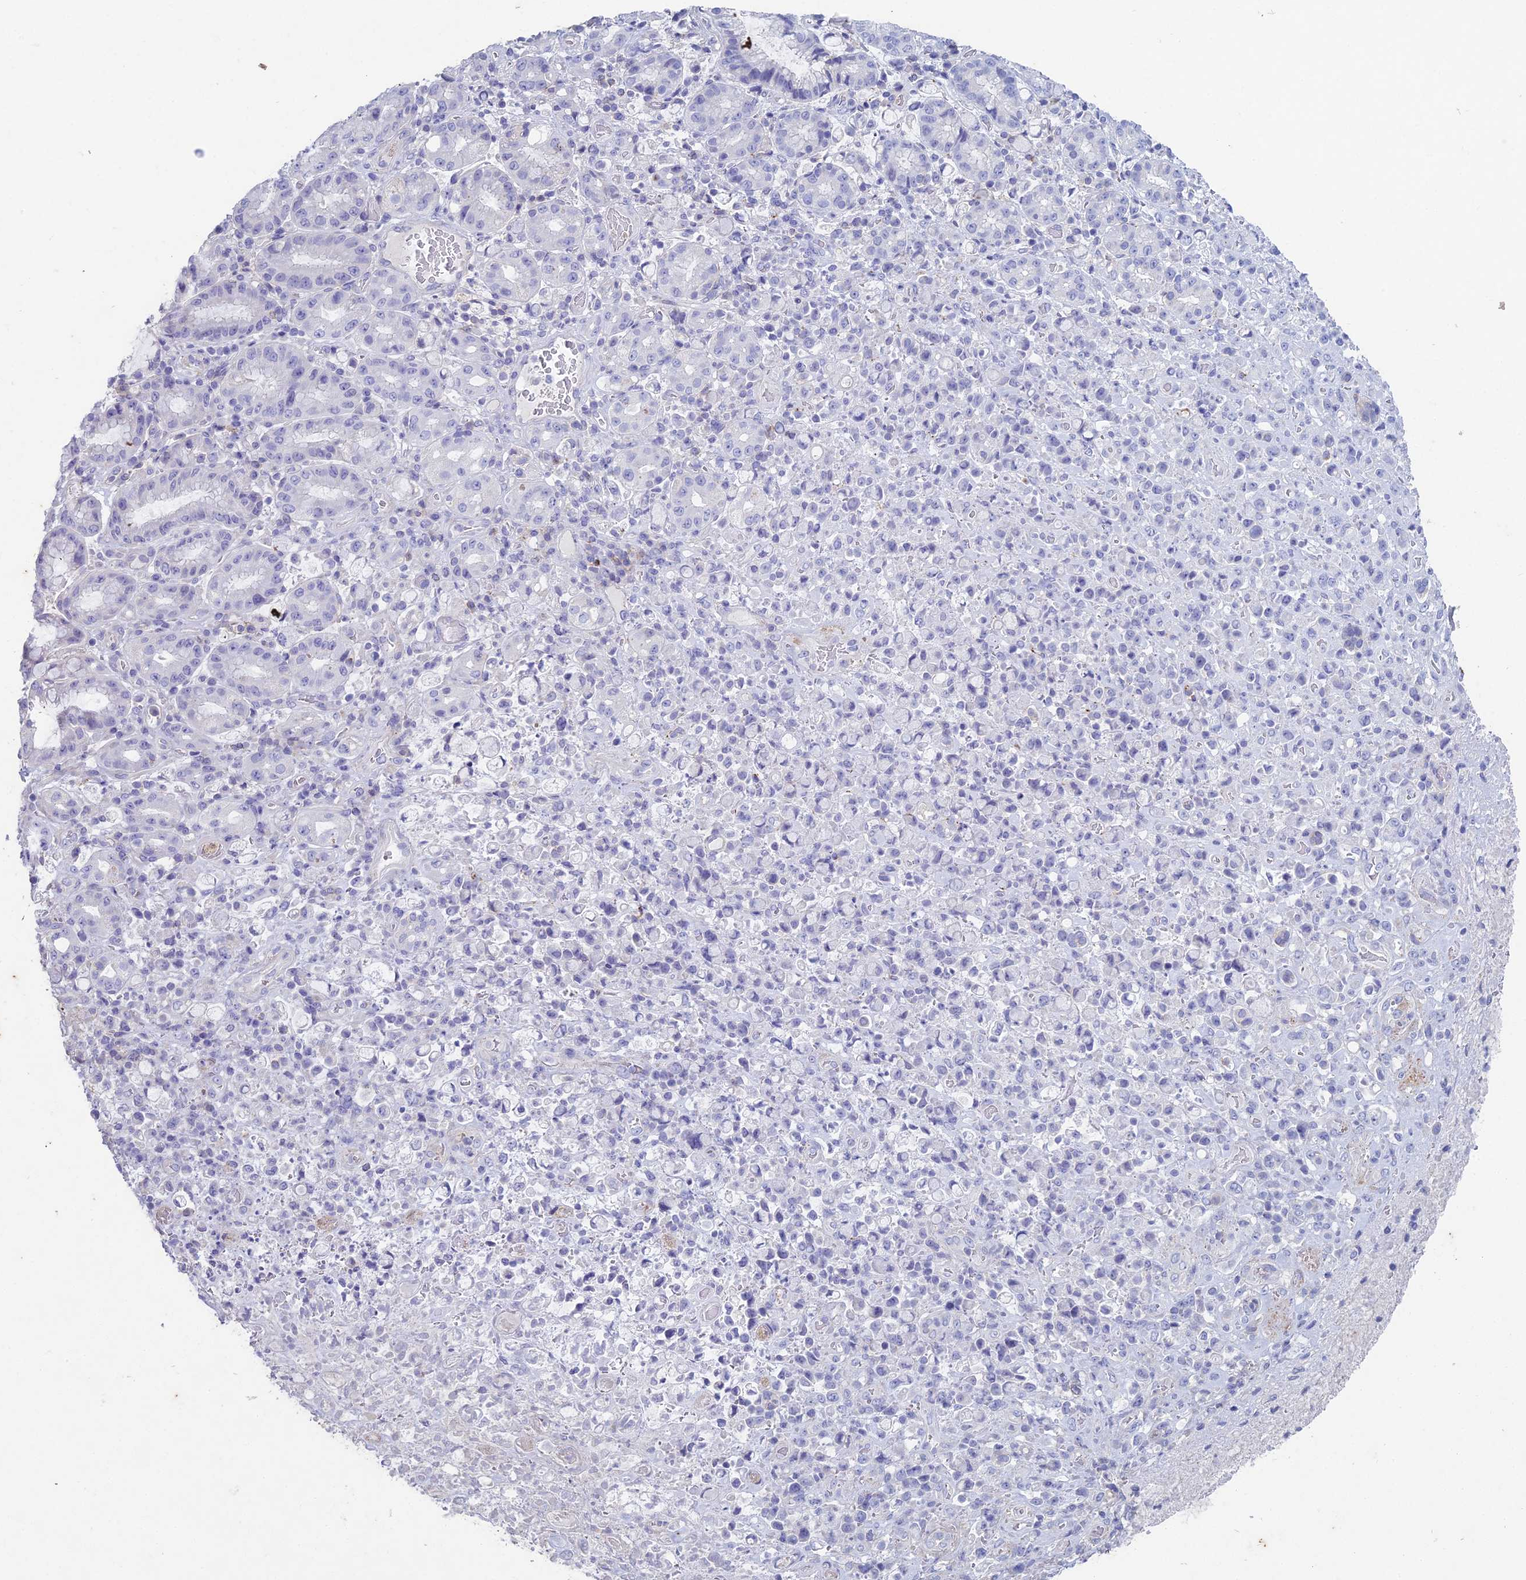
{"staining": {"intensity": "negative", "quantity": "none", "location": "none"}, "tissue": "stomach cancer", "cell_type": "Tumor cells", "image_type": "cancer", "snomed": [{"axis": "morphology", "description": "Normal tissue, NOS"}, {"axis": "morphology", "description": "Adenocarcinoma, NOS"}, {"axis": "topography", "description": "Stomach"}], "caption": "Histopathology image shows no significant protein staining in tumor cells of stomach adenocarcinoma.", "gene": "NCAM1", "patient": {"sex": "female", "age": 79}}